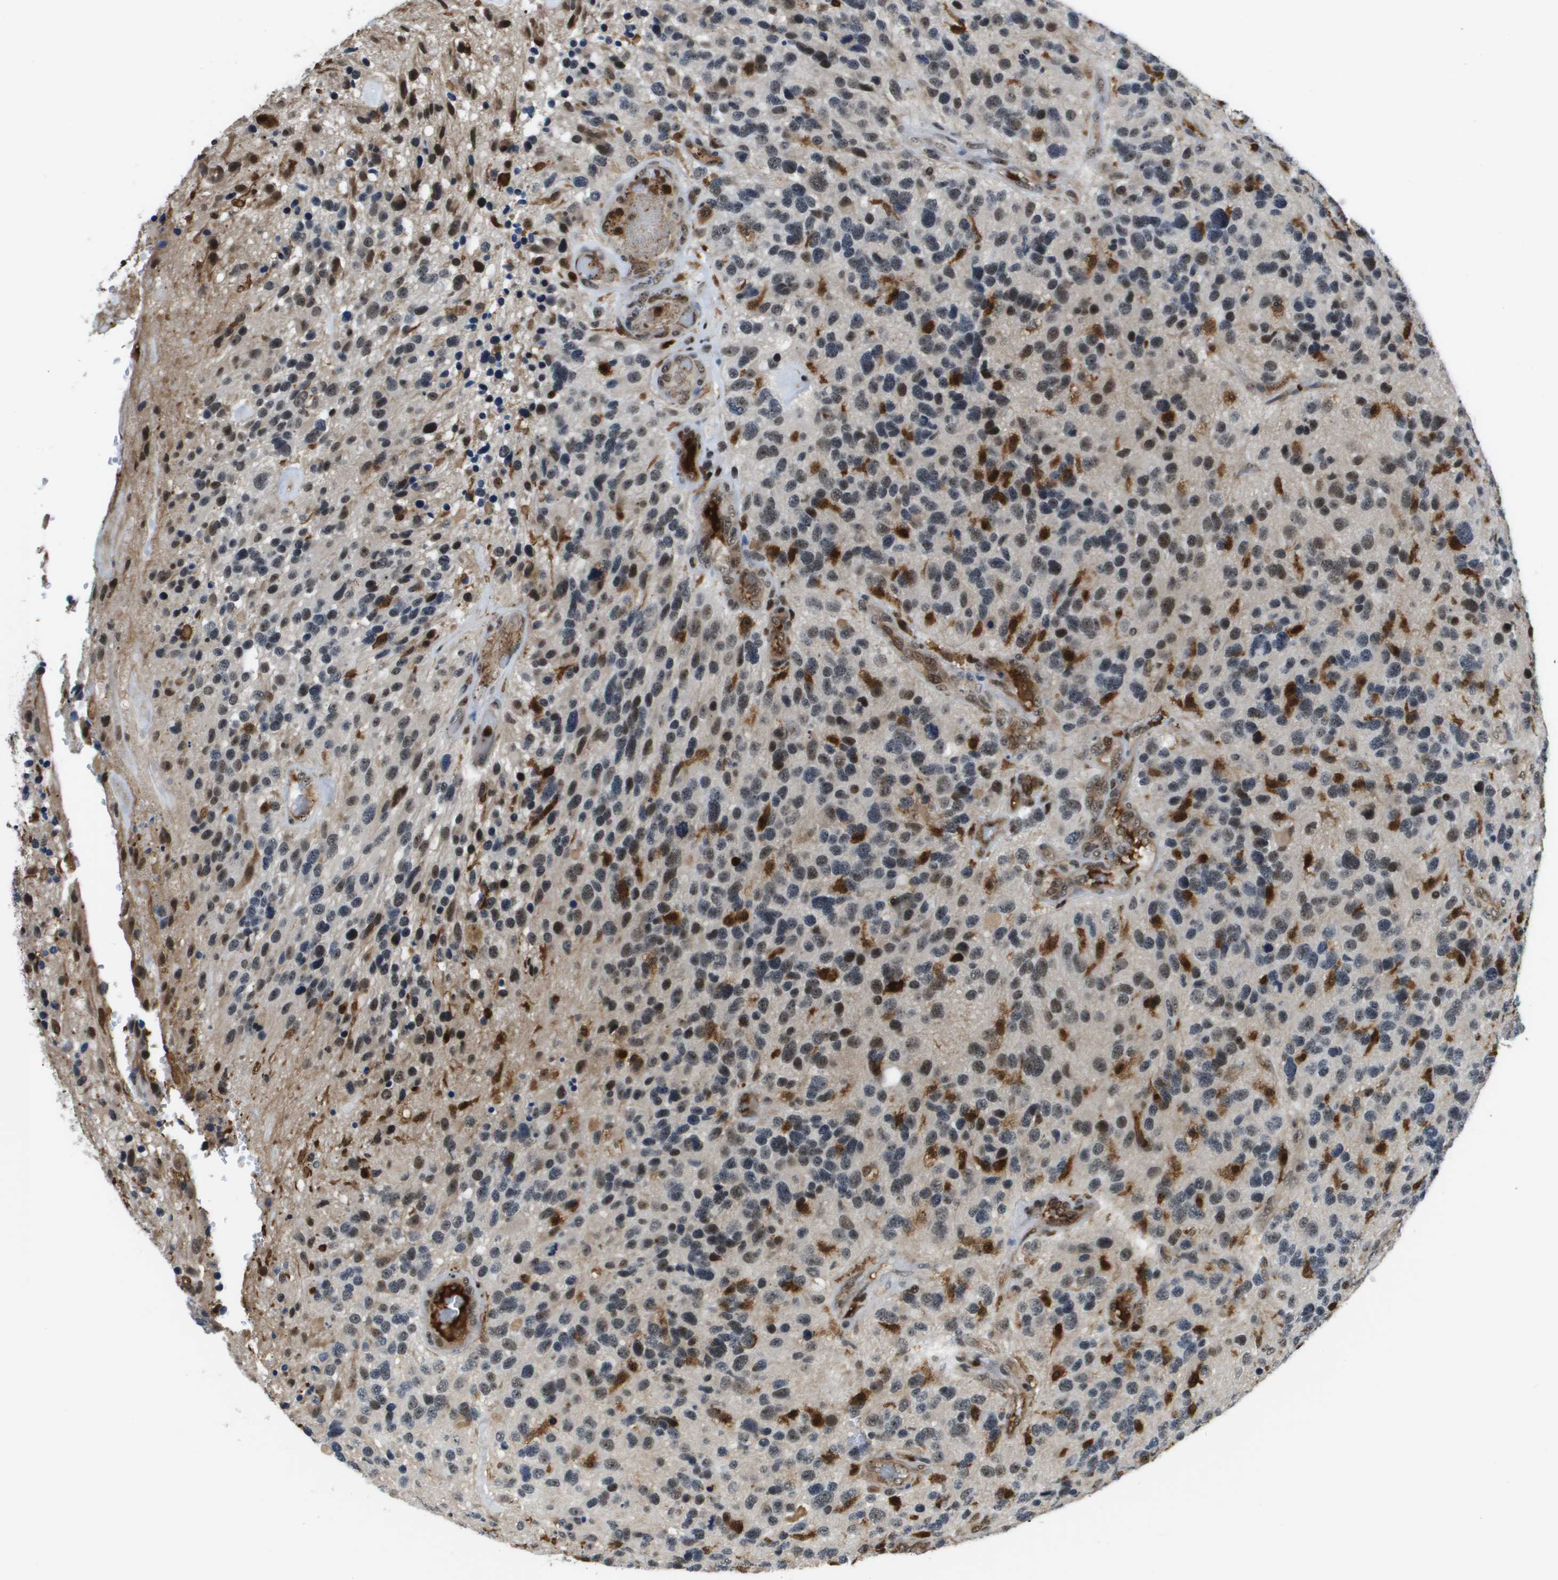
{"staining": {"intensity": "weak", "quantity": "25%-75%", "location": "nuclear"}, "tissue": "glioma", "cell_type": "Tumor cells", "image_type": "cancer", "snomed": [{"axis": "morphology", "description": "Glioma, malignant, High grade"}, {"axis": "topography", "description": "Brain"}], "caption": "Protein analysis of glioma tissue displays weak nuclear expression in about 25%-75% of tumor cells.", "gene": "EP400", "patient": {"sex": "female", "age": 58}}